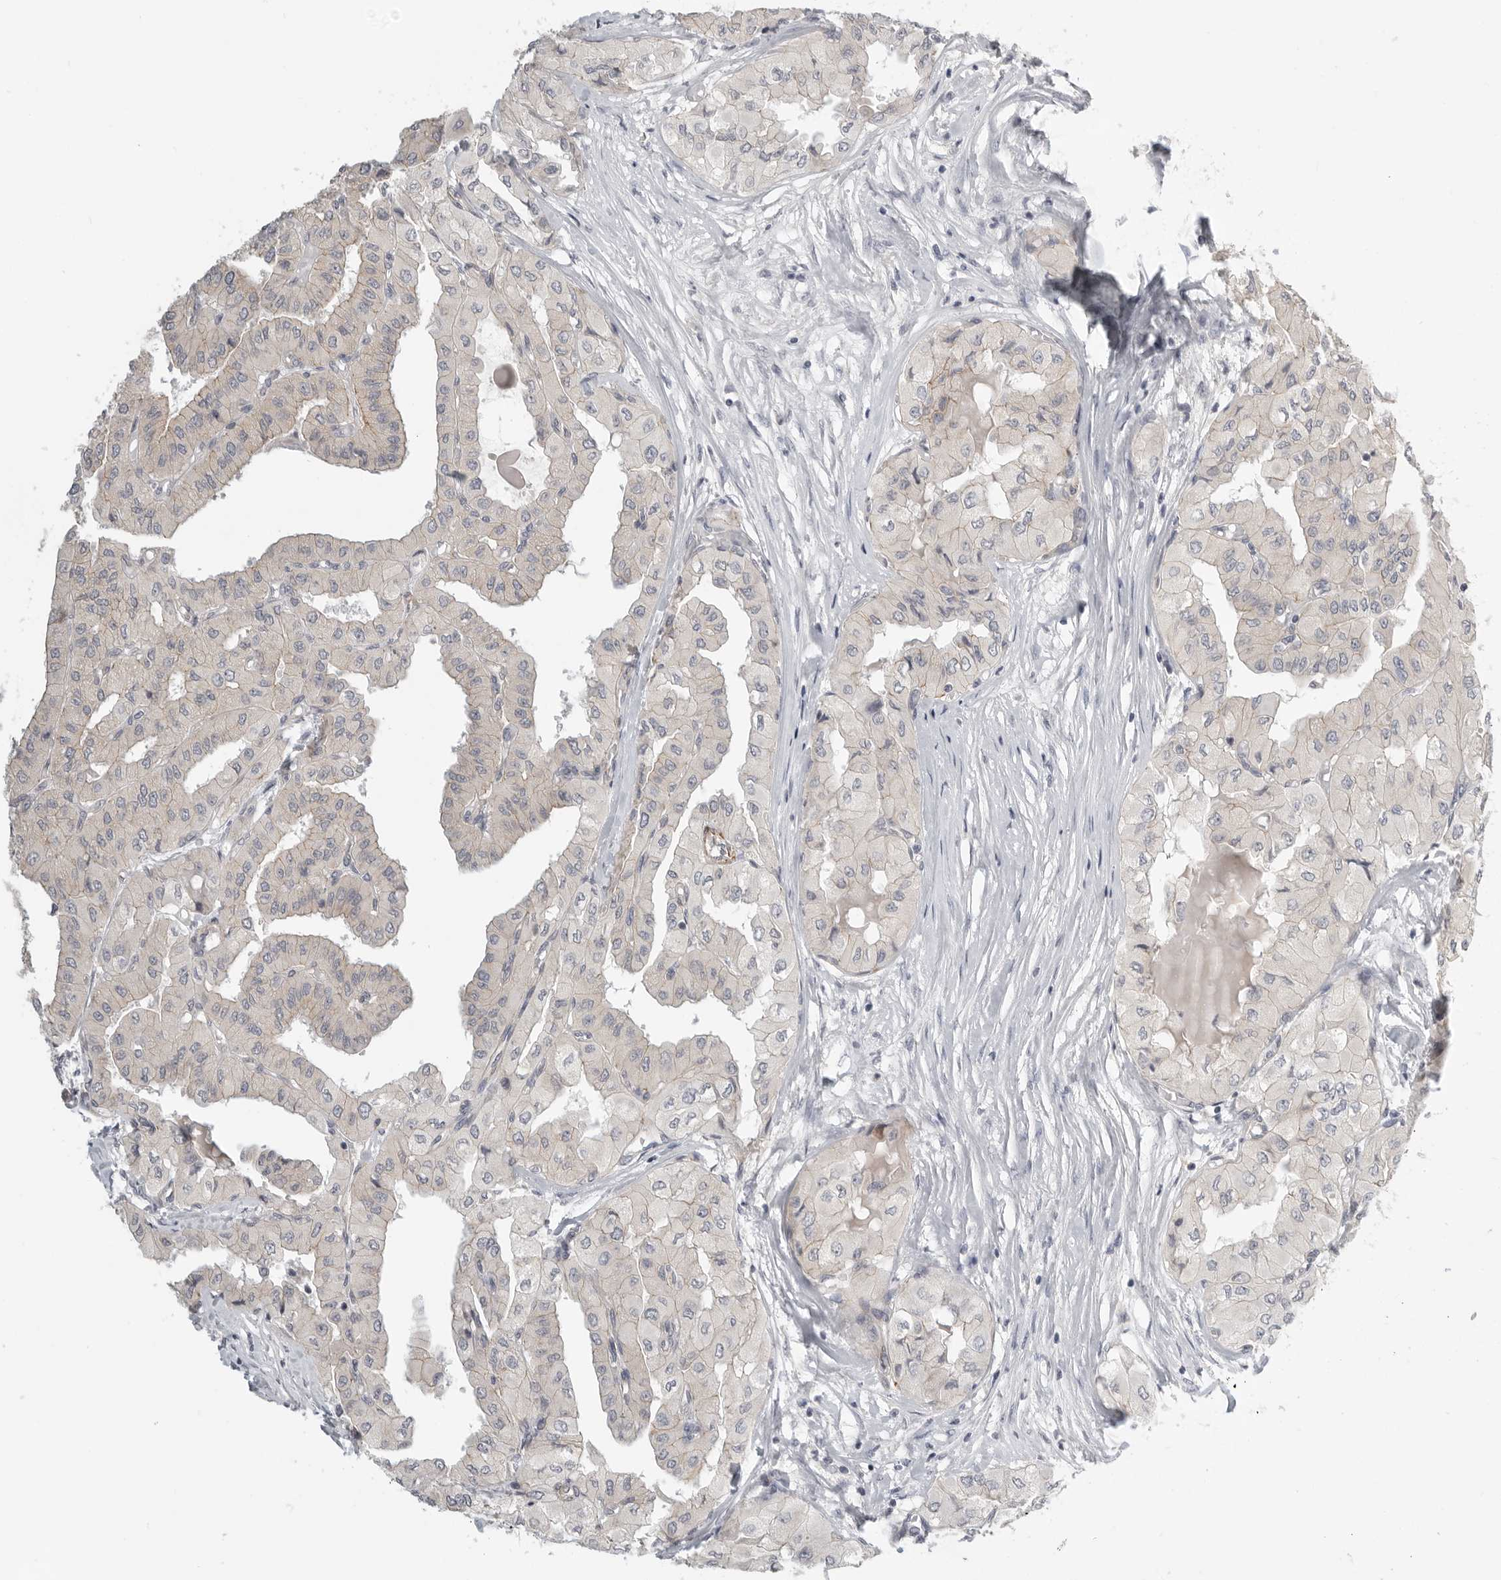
{"staining": {"intensity": "negative", "quantity": "none", "location": "none"}, "tissue": "thyroid cancer", "cell_type": "Tumor cells", "image_type": "cancer", "snomed": [{"axis": "morphology", "description": "Papillary adenocarcinoma, NOS"}, {"axis": "topography", "description": "Thyroid gland"}], "caption": "Papillary adenocarcinoma (thyroid) was stained to show a protein in brown. There is no significant positivity in tumor cells.", "gene": "STAB2", "patient": {"sex": "female", "age": 59}}